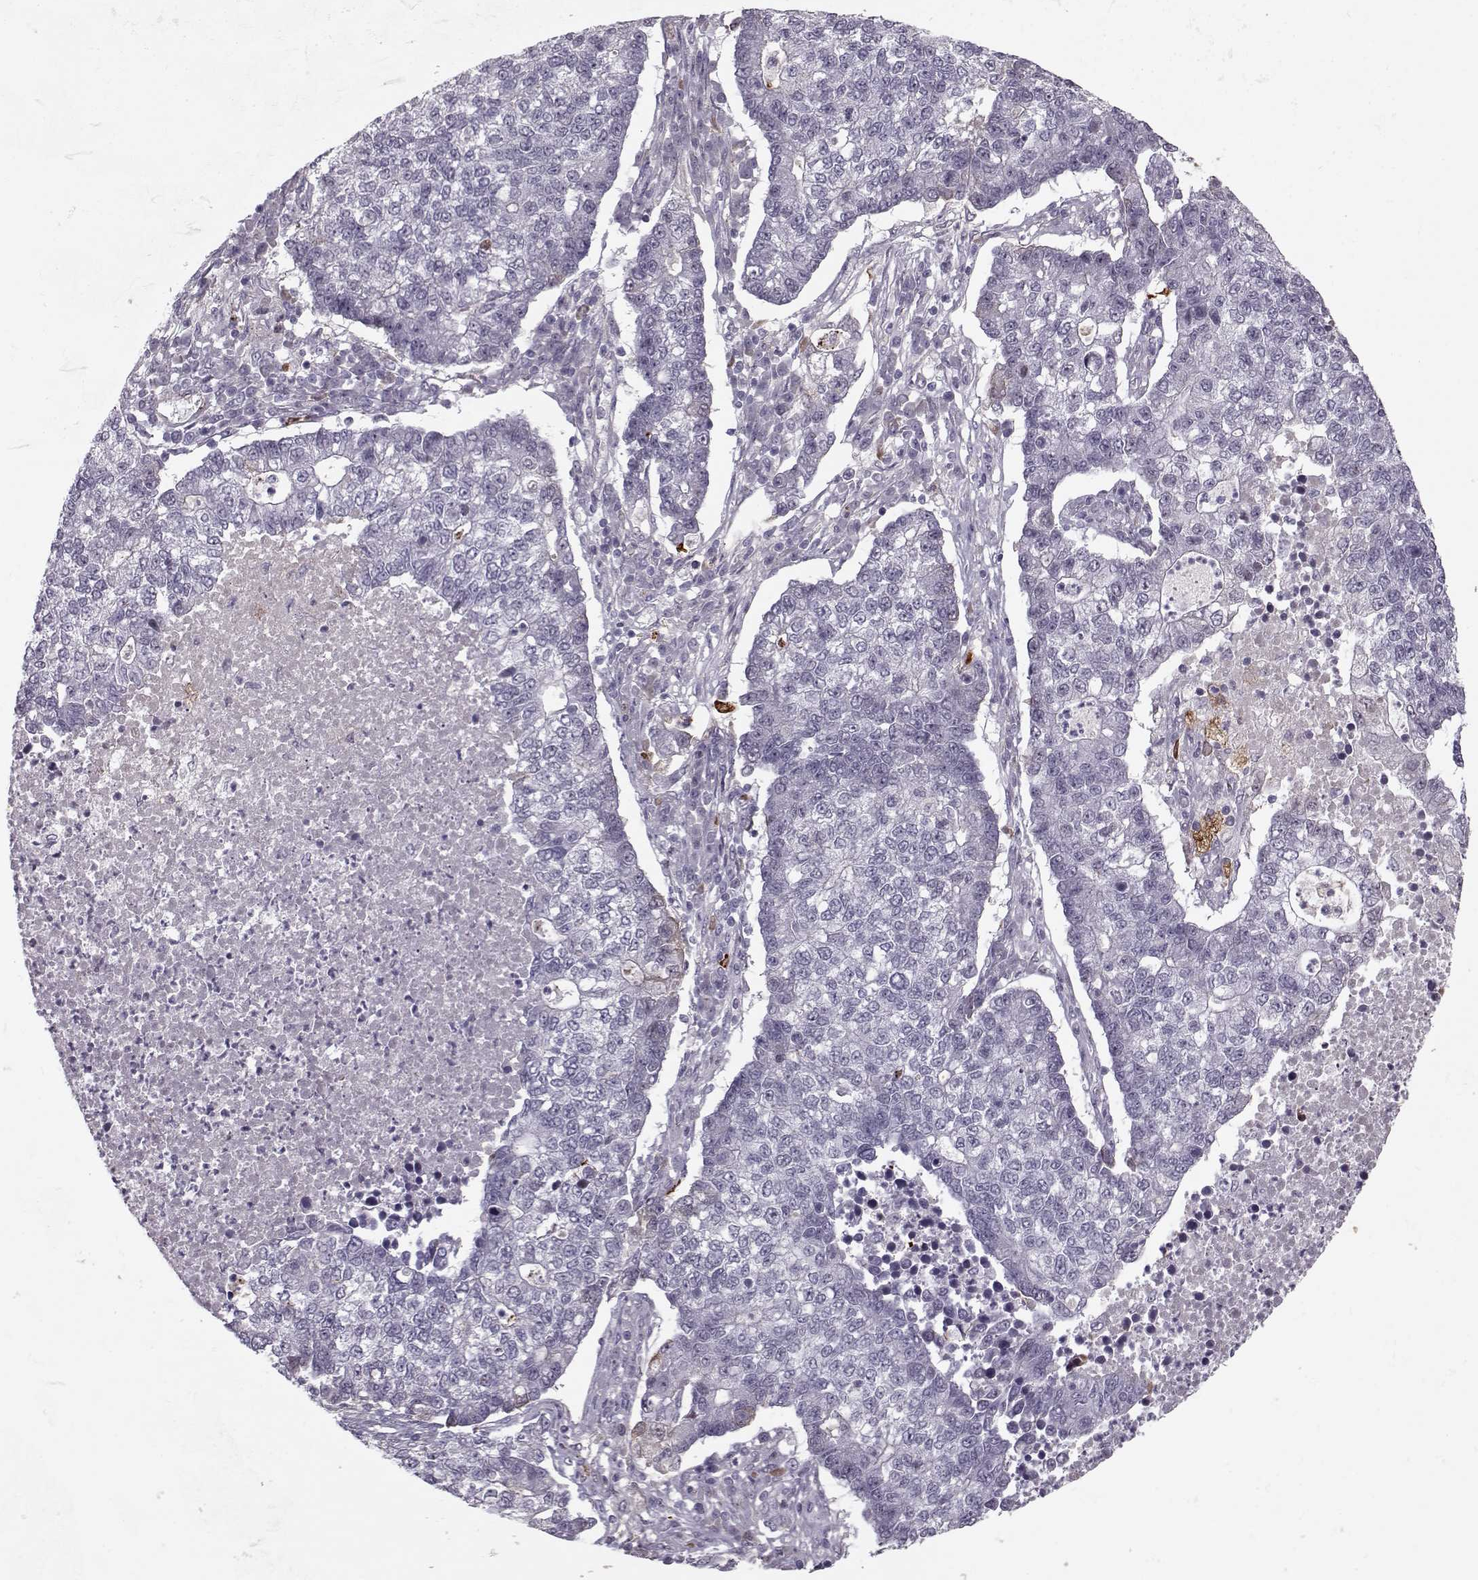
{"staining": {"intensity": "negative", "quantity": "none", "location": "none"}, "tissue": "lung cancer", "cell_type": "Tumor cells", "image_type": "cancer", "snomed": [{"axis": "morphology", "description": "Adenocarcinoma, NOS"}, {"axis": "topography", "description": "Lung"}], "caption": "Immunohistochemistry photomicrograph of lung cancer stained for a protein (brown), which displays no expression in tumor cells.", "gene": "DNAI3", "patient": {"sex": "male", "age": 57}}